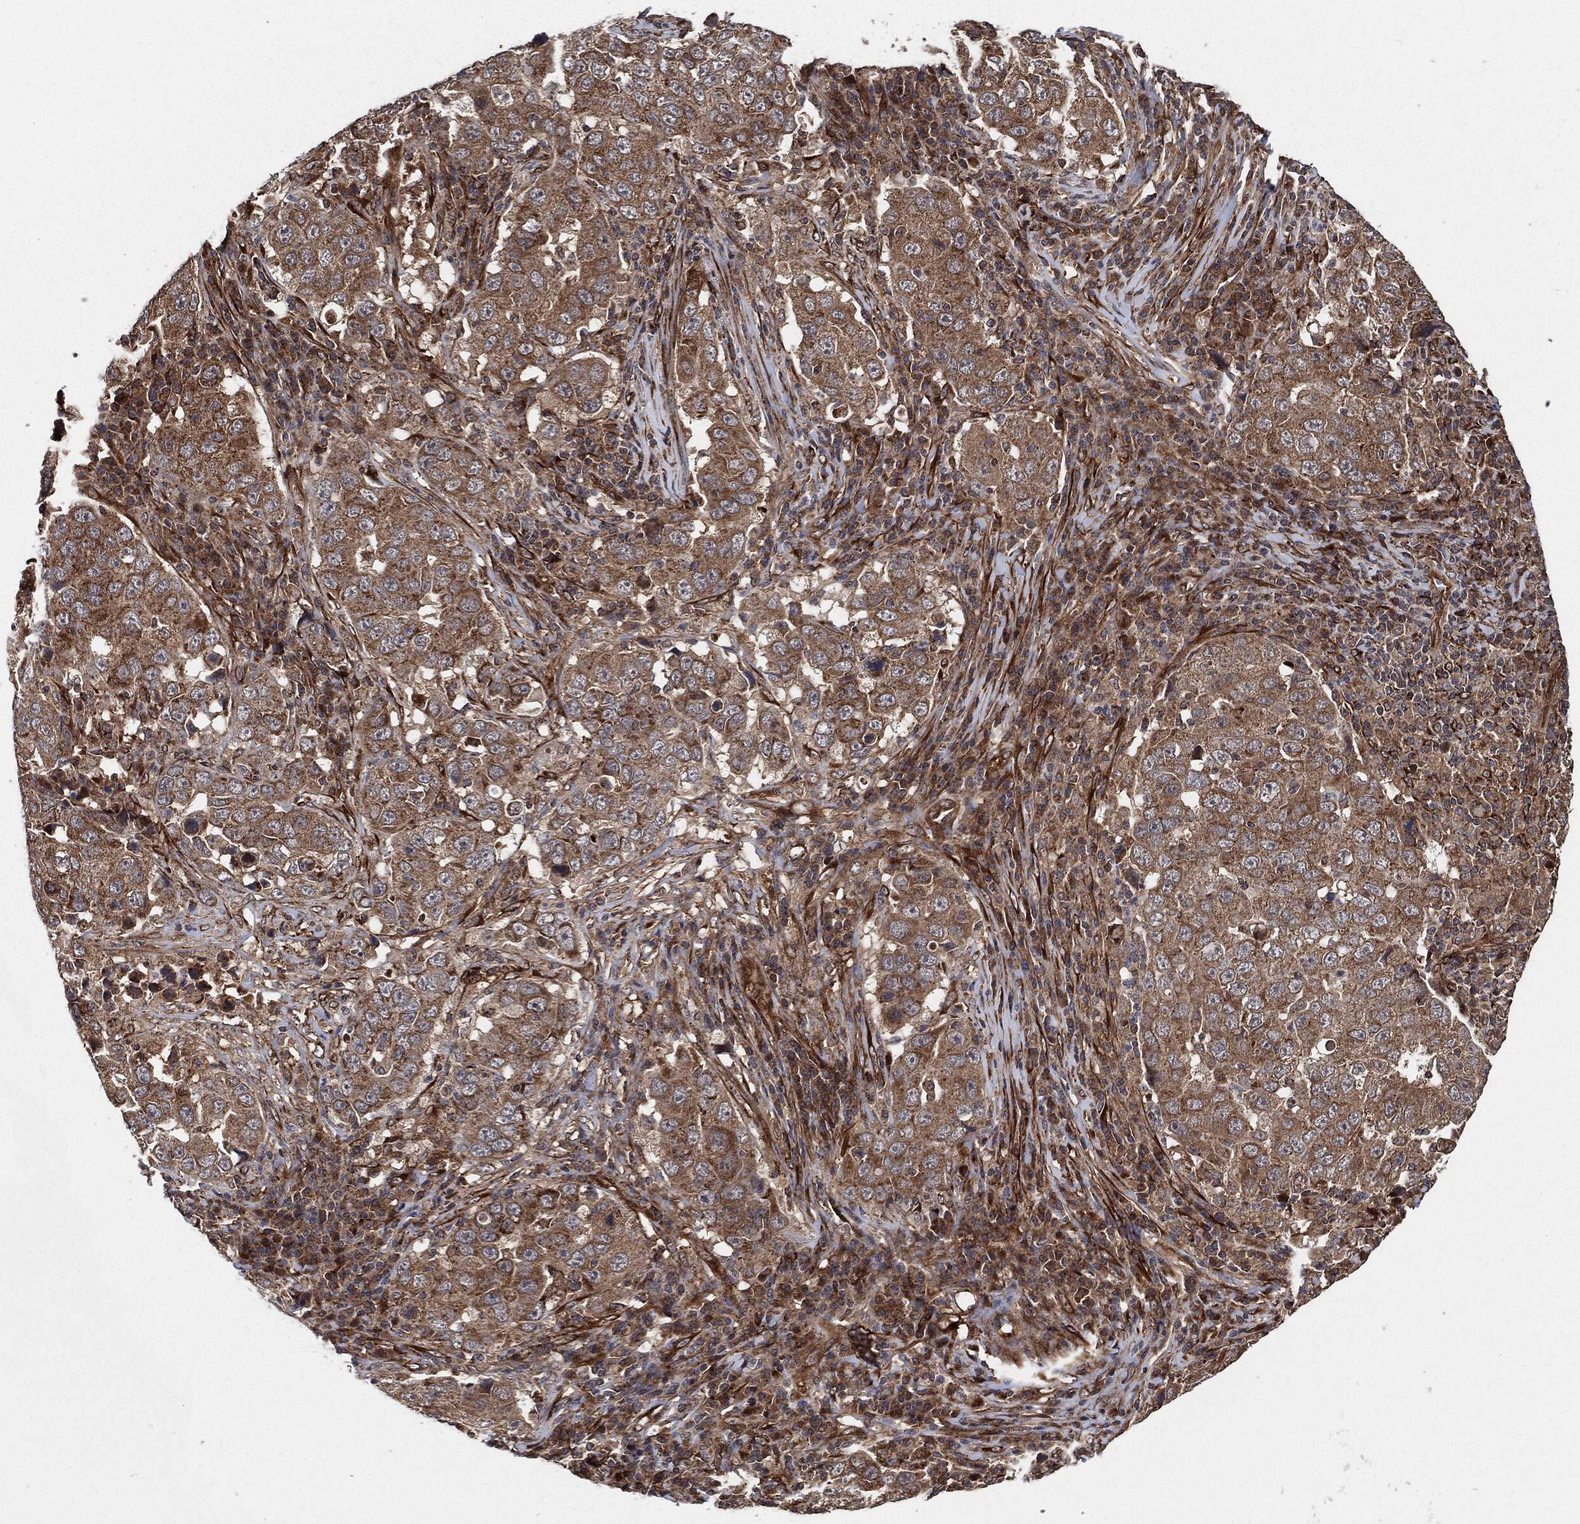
{"staining": {"intensity": "weak", "quantity": ">75%", "location": "cytoplasmic/membranous"}, "tissue": "lung cancer", "cell_type": "Tumor cells", "image_type": "cancer", "snomed": [{"axis": "morphology", "description": "Adenocarcinoma, NOS"}, {"axis": "topography", "description": "Lung"}], "caption": "This photomicrograph shows lung cancer stained with immunohistochemistry to label a protein in brown. The cytoplasmic/membranous of tumor cells show weak positivity for the protein. Nuclei are counter-stained blue.", "gene": "BCAR1", "patient": {"sex": "male", "age": 73}}